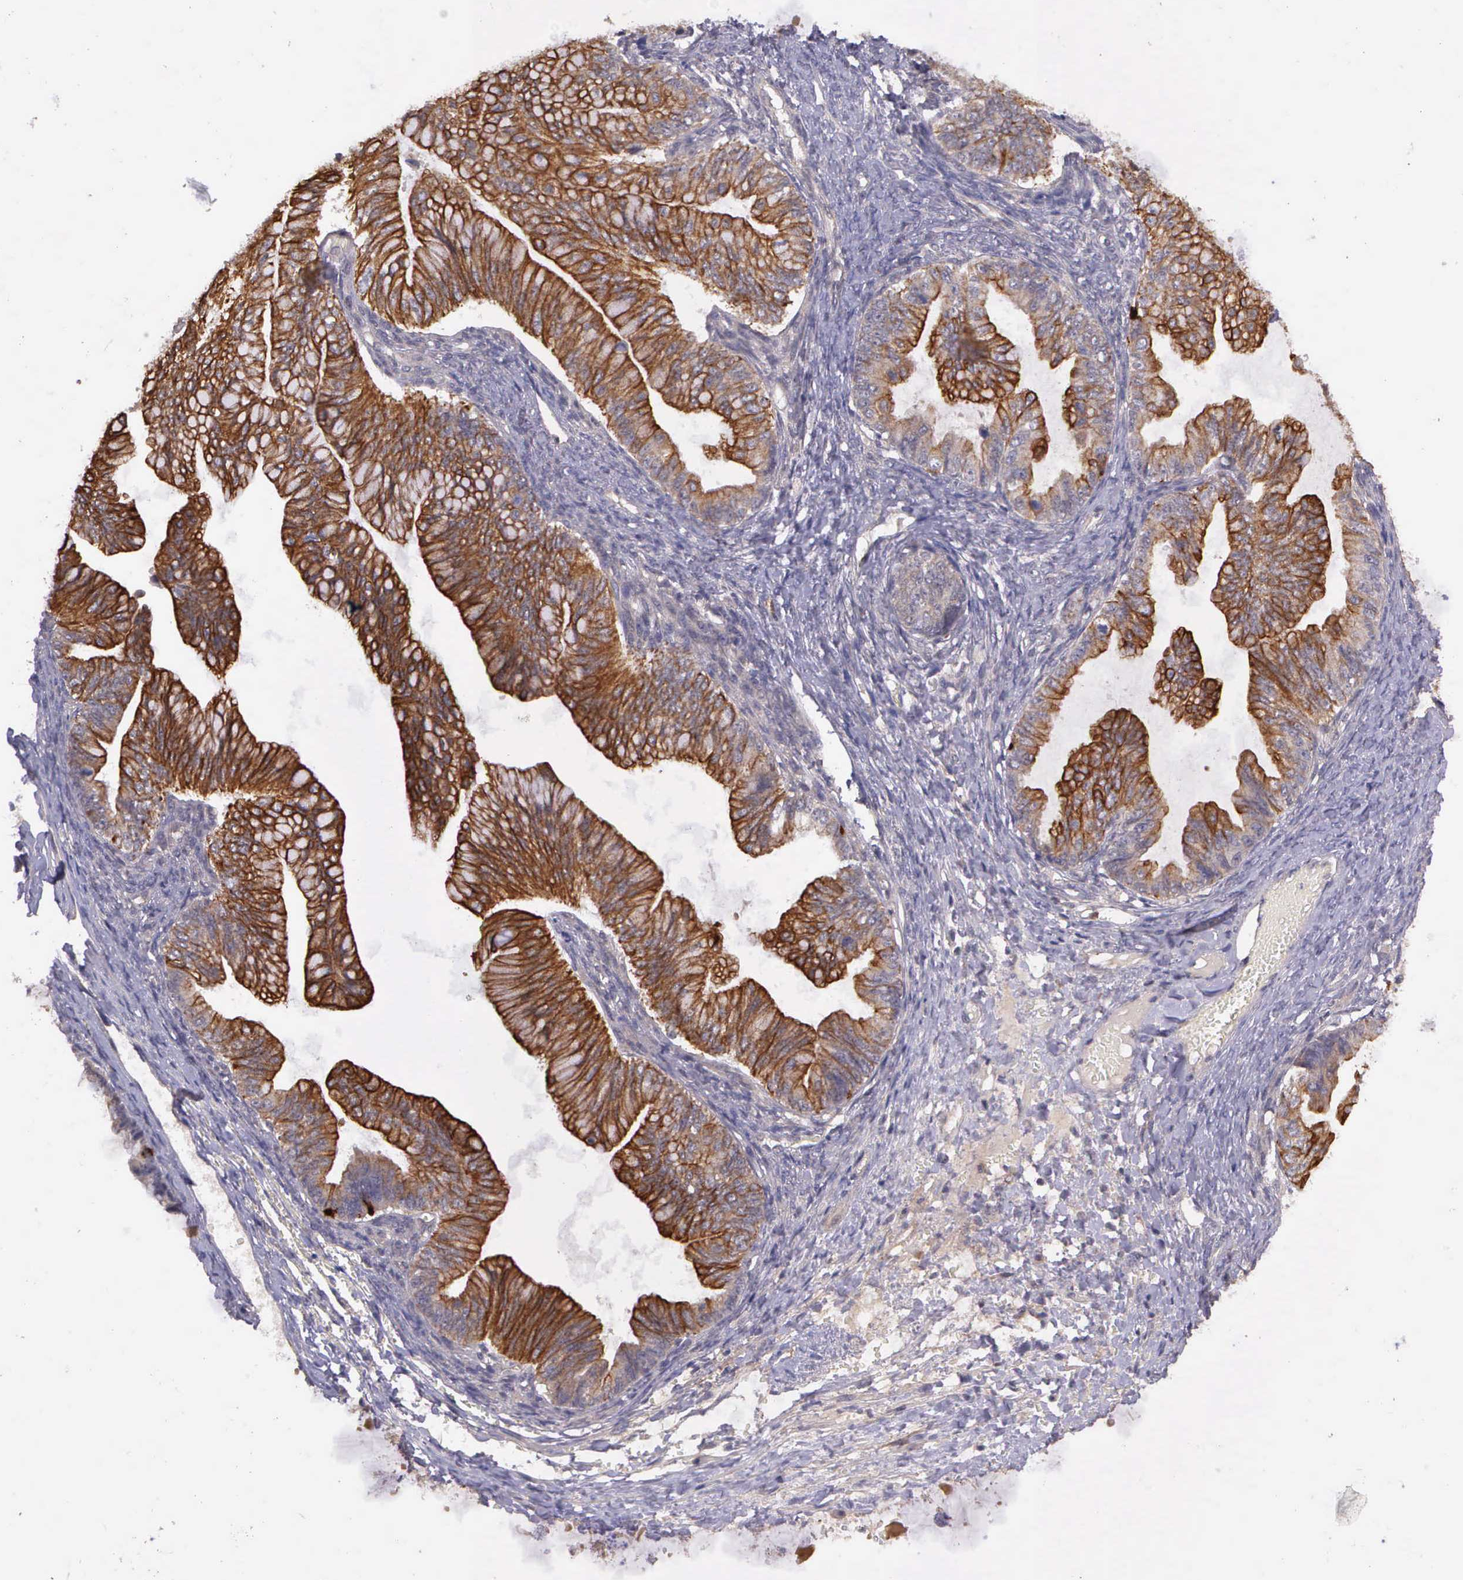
{"staining": {"intensity": "strong", "quantity": ">75%", "location": "cytoplasmic/membranous"}, "tissue": "ovarian cancer", "cell_type": "Tumor cells", "image_type": "cancer", "snomed": [{"axis": "morphology", "description": "Cystadenocarcinoma, mucinous, NOS"}, {"axis": "topography", "description": "Ovary"}], "caption": "Protein analysis of ovarian cancer (mucinous cystadenocarcinoma) tissue displays strong cytoplasmic/membranous staining in approximately >75% of tumor cells.", "gene": "PRICKLE3", "patient": {"sex": "female", "age": 36}}